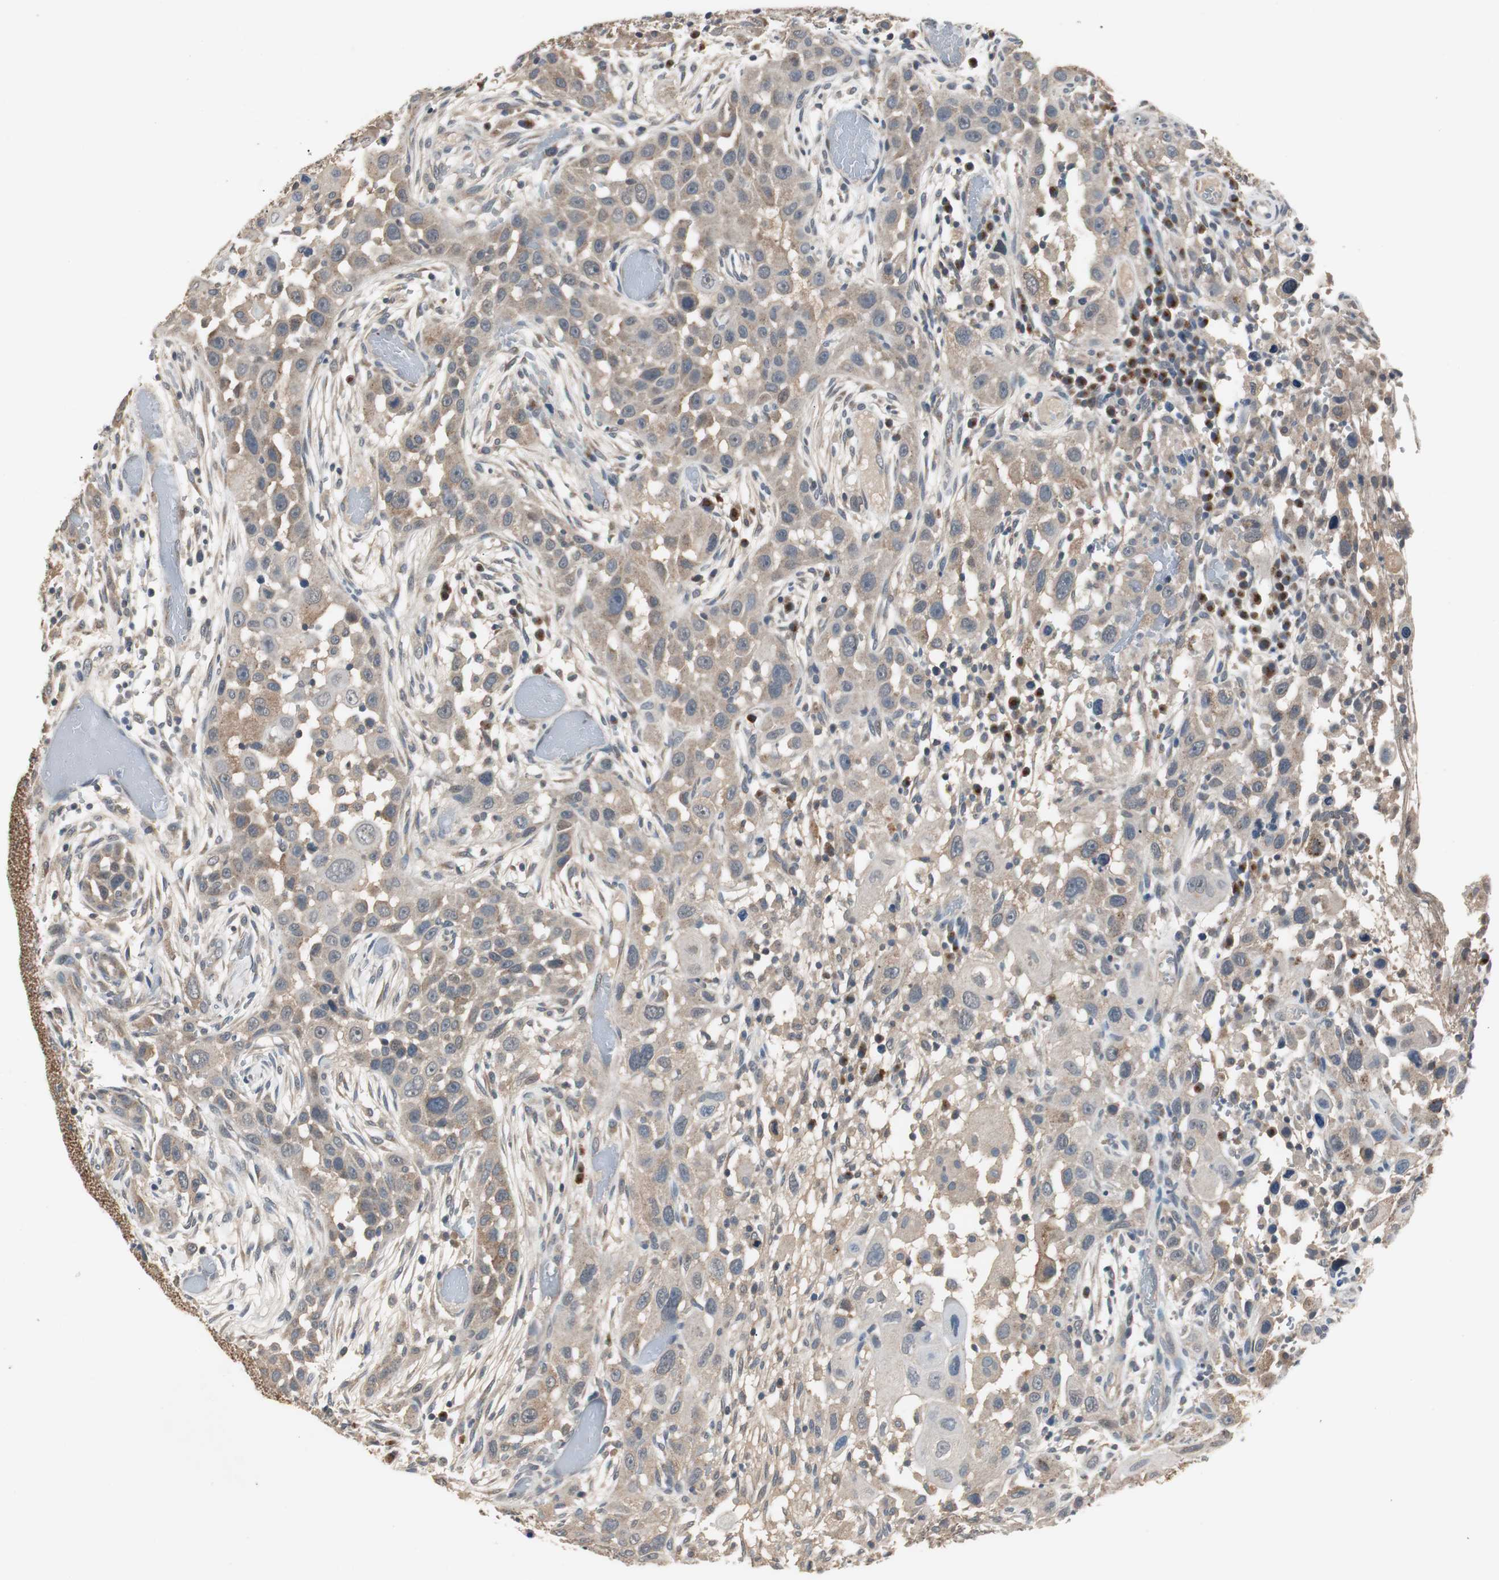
{"staining": {"intensity": "weak", "quantity": ">75%", "location": "cytoplasmic/membranous"}, "tissue": "head and neck cancer", "cell_type": "Tumor cells", "image_type": "cancer", "snomed": [{"axis": "morphology", "description": "Carcinoma, NOS"}, {"axis": "topography", "description": "Head-Neck"}], "caption": "Head and neck cancer stained for a protein shows weak cytoplasmic/membranous positivity in tumor cells.", "gene": "PTPRN2", "patient": {"sex": "male", "age": 87}}